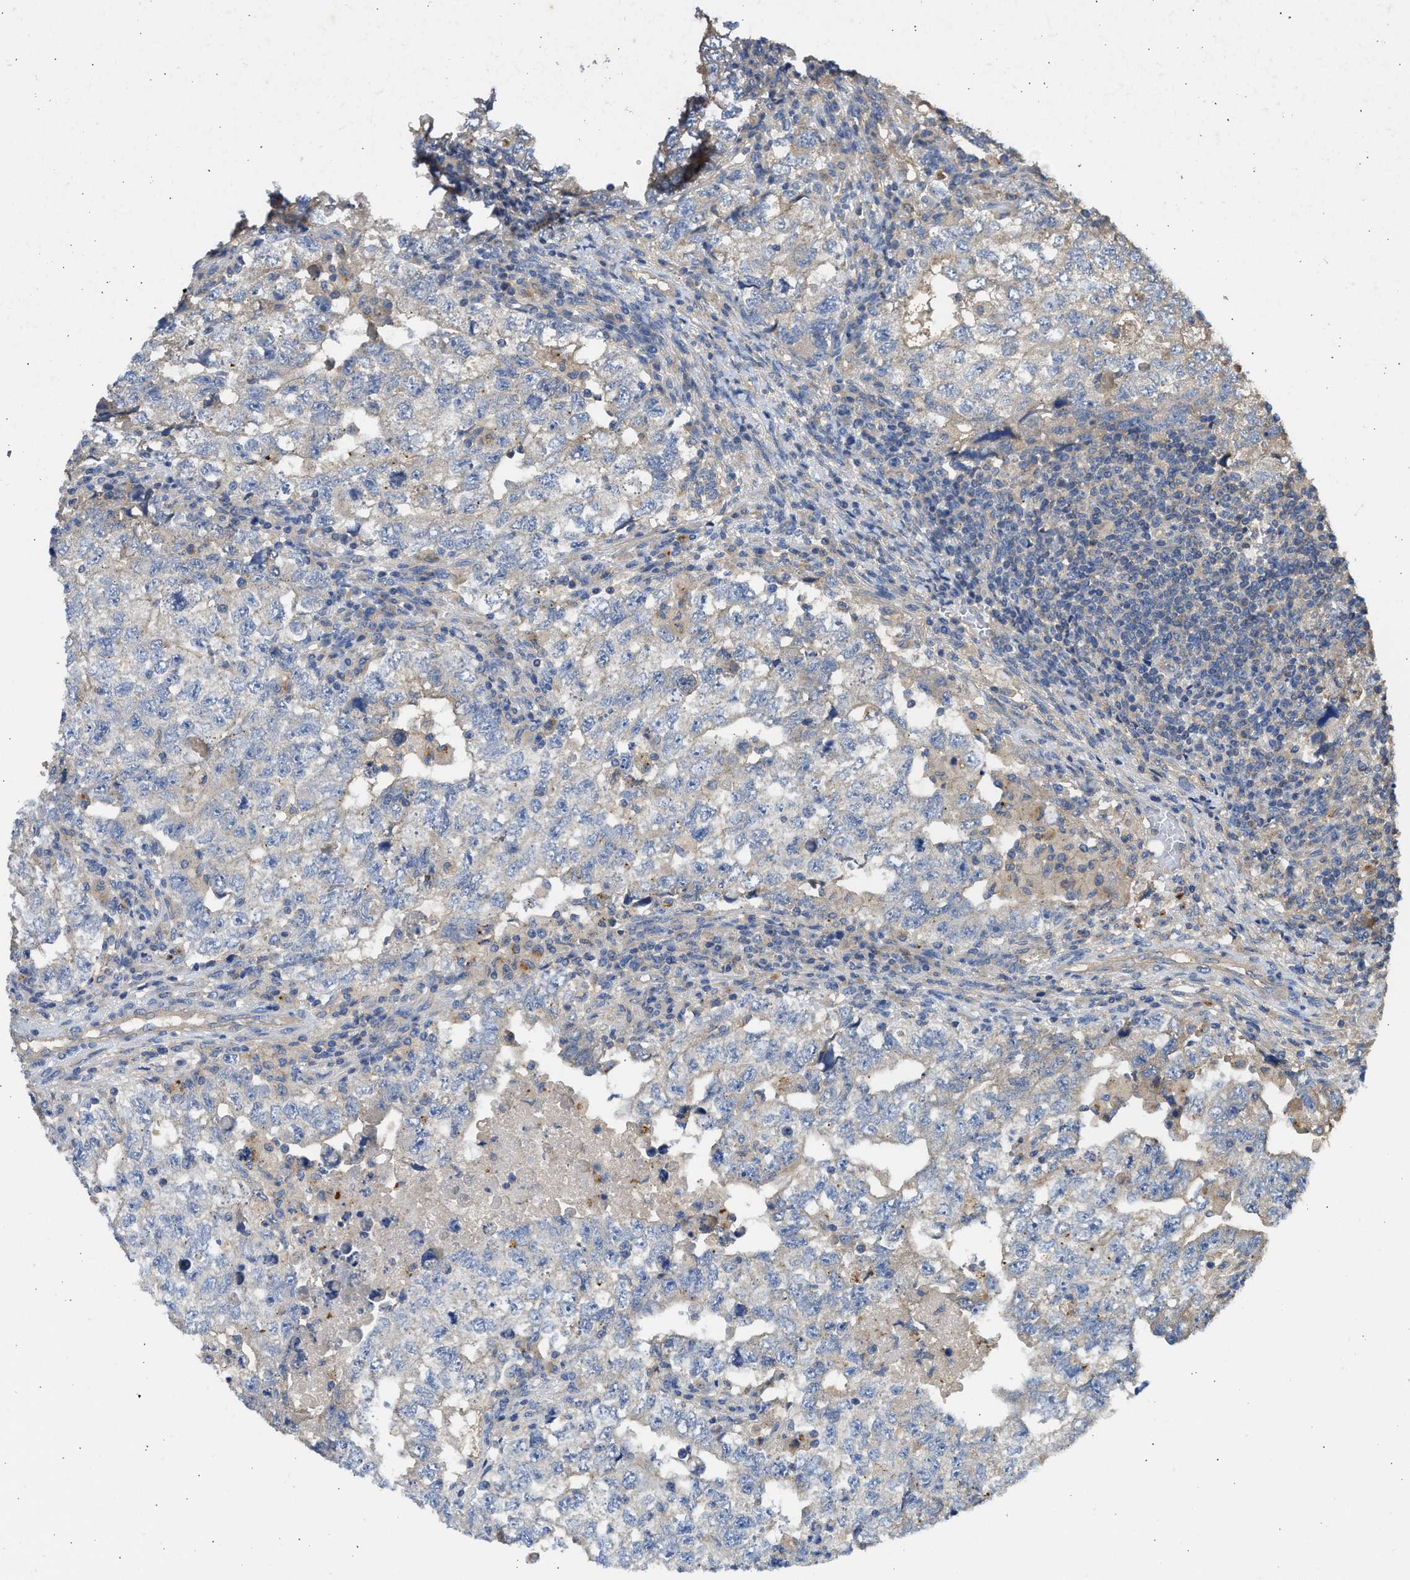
{"staining": {"intensity": "weak", "quantity": "<25%", "location": "cytoplasmic/membranous"}, "tissue": "testis cancer", "cell_type": "Tumor cells", "image_type": "cancer", "snomed": [{"axis": "morphology", "description": "Carcinoma, Embryonal, NOS"}, {"axis": "topography", "description": "Testis"}], "caption": "Photomicrograph shows no protein expression in tumor cells of testis cancer tissue. The staining was performed using DAB to visualize the protein expression in brown, while the nuclei were stained in blue with hematoxylin (Magnification: 20x).", "gene": "CSRNP2", "patient": {"sex": "male", "age": 36}}